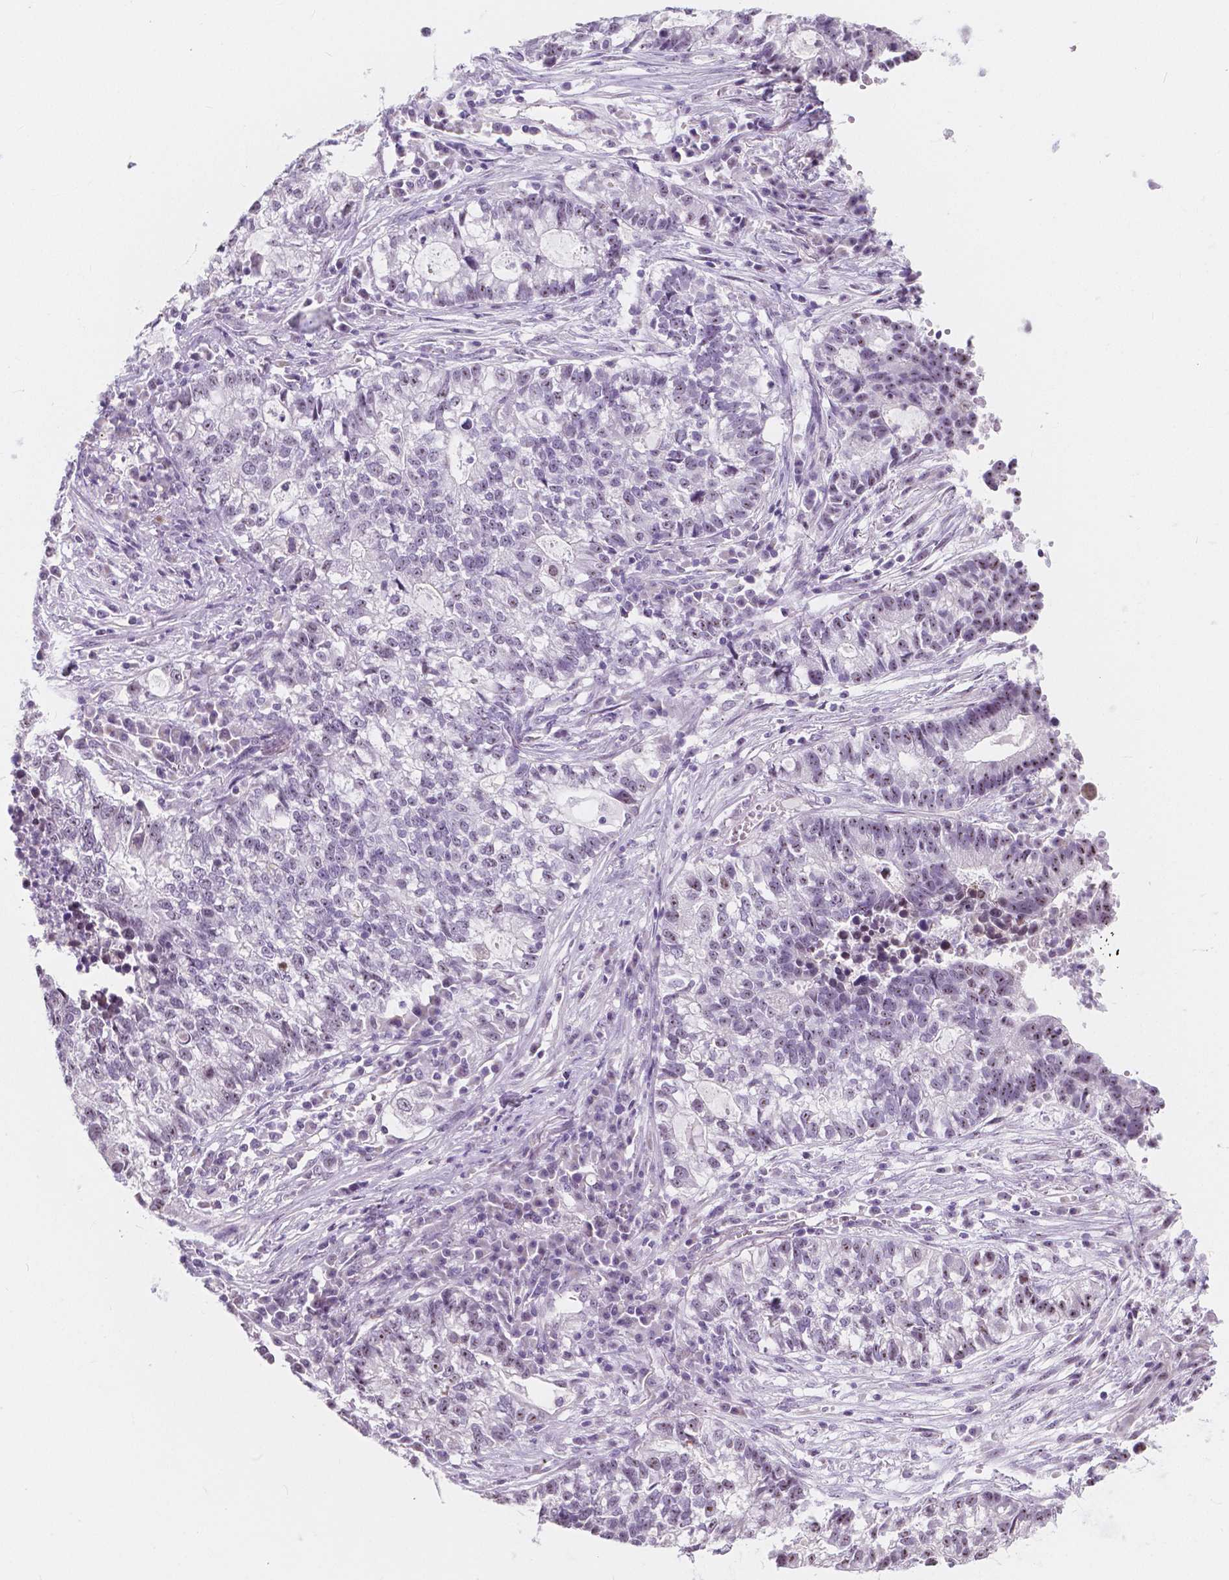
{"staining": {"intensity": "negative", "quantity": "none", "location": "none"}, "tissue": "lung cancer", "cell_type": "Tumor cells", "image_type": "cancer", "snomed": [{"axis": "morphology", "description": "Adenocarcinoma, NOS"}, {"axis": "topography", "description": "Lung"}], "caption": "Immunohistochemistry image of lung adenocarcinoma stained for a protein (brown), which demonstrates no expression in tumor cells.", "gene": "NOLC1", "patient": {"sex": "male", "age": 57}}